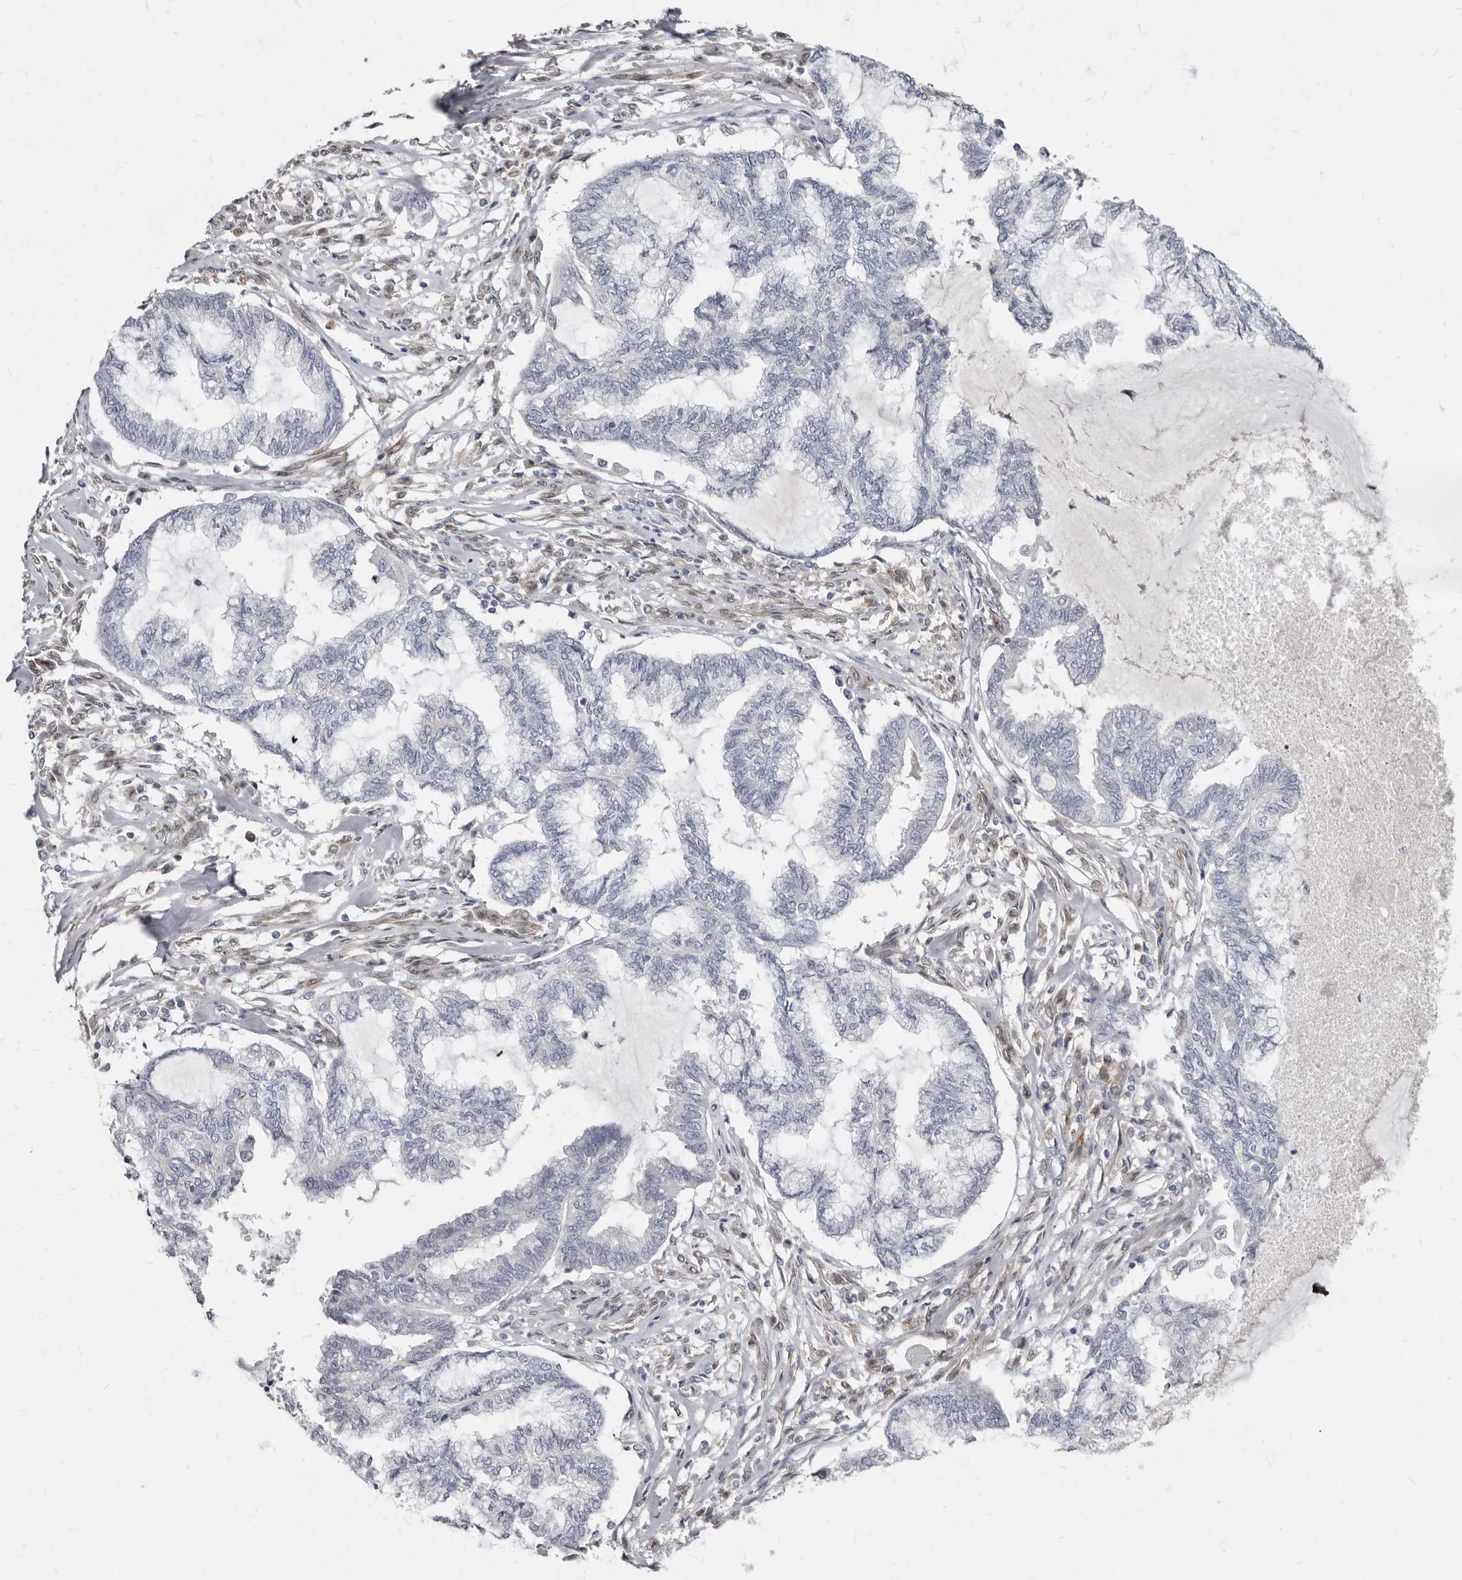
{"staining": {"intensity": "negative", "quantity": "none", "location": "none"}, "tissue": "endometrial cancer", "cell_type": "Tumor cells", "image_type": "cancer", "snomed": [{"axis": "morphology", "description": "Adenocarcinoma, NOS"}, {"axis": "topography", "description": "Endometrium"}], "caption": "A photomicrograph of human adenocarcinoma (endometrial) is negative for staining in tumor cells.", "gene": "MRGPRF", "patient": {"sex": "female", "age": 86}}